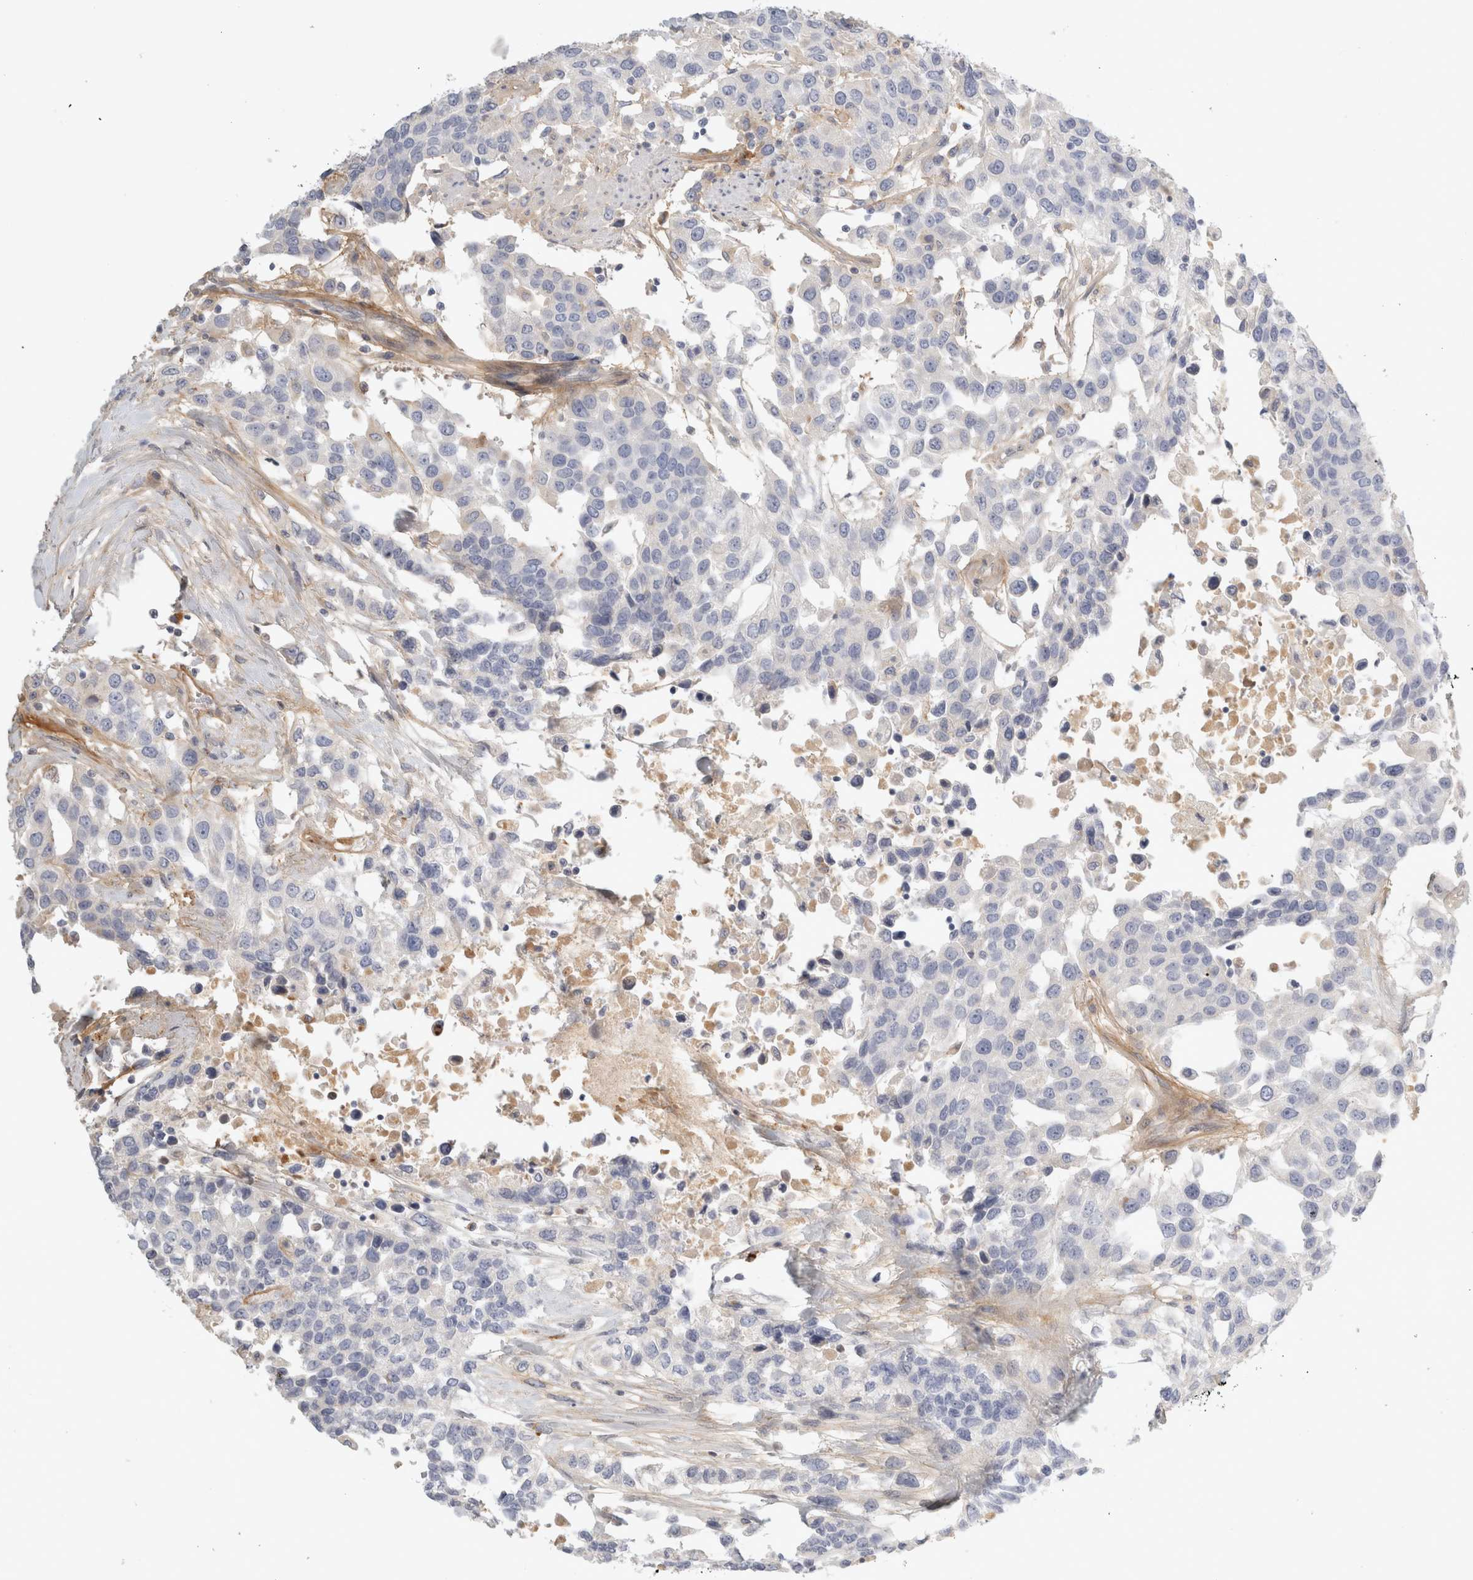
{"staining": {"intensity": "negative", "quantity": "none", "location": "none"}, "tissue": "urothelial cancer", "cell_type": "Tumor cells", "image_type": "cancer", "snomed": [{"axis": "morphology", "description": "Urothelial carcinoma, High grade"}, {"axis": "topography", "description": "Urinary bladder"}], "caption": "There is no significant positivity in tumor cells of urothelial carcinoma (high-grade).", "gene": "FGL2", "patient": {"sex": "female", "age": 80}}